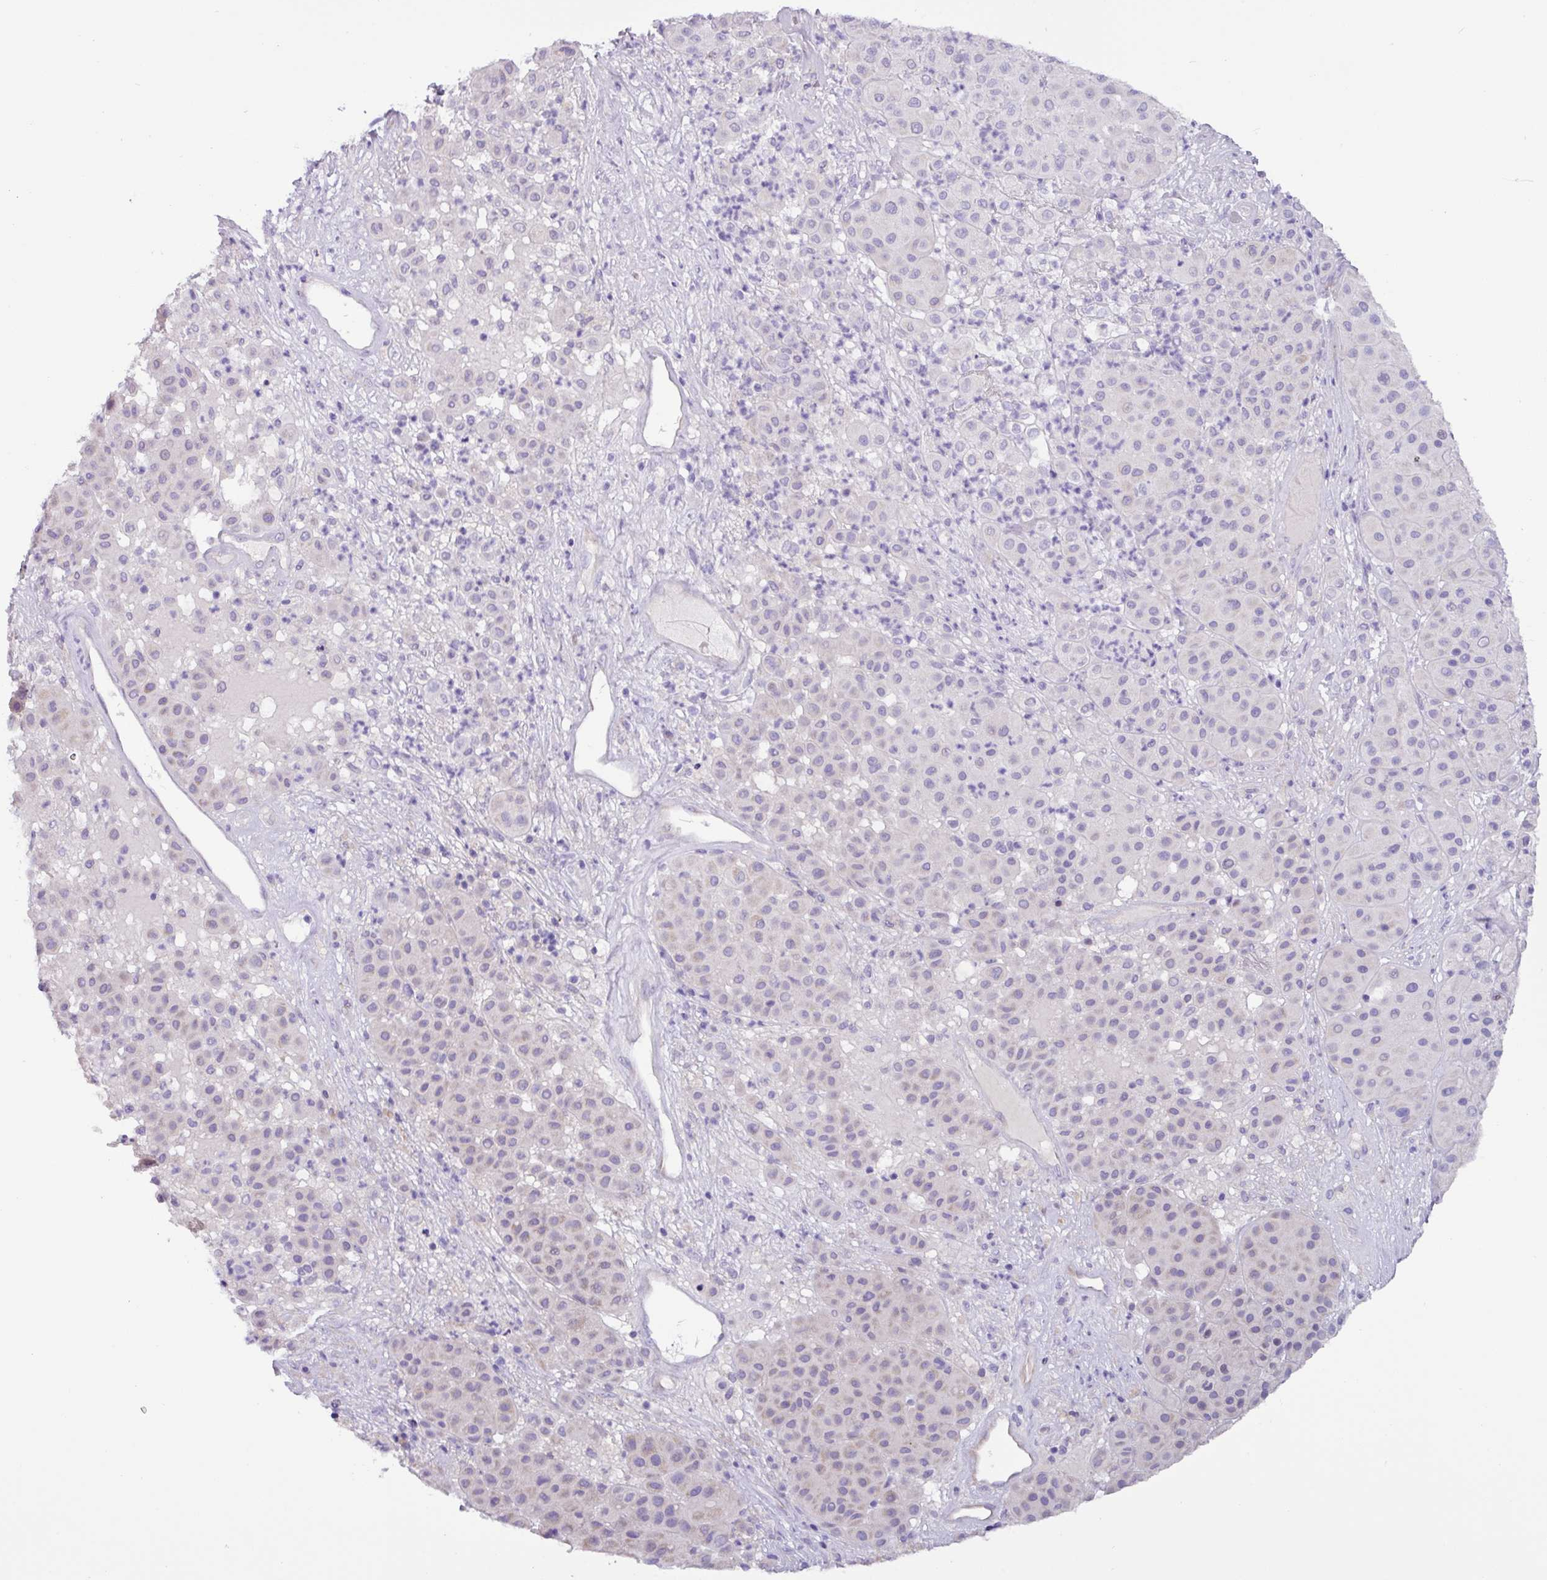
{"staining": {"intensity": "negative", "quantity": "none", "location": "none"}, "tissue": "melanoma", "cell_type": "Tumor cells", "image_type": "cancer", "snomed": [{"axis": "morphology", "description": "Malignant melanoma, Metastatic site"}, {"axis": "topography", "description": "Smooth muscle"}], "caption": "Immunohistochemistry (IHC) image of neoplastic tissue: human melanoma stained with DAB displays no significant protein staining in tumor cells. (DAB immunohistochemistry (IHC), high magnification).", "gene": "RGS16", "patient": {"sex": "male", "age": 41}}